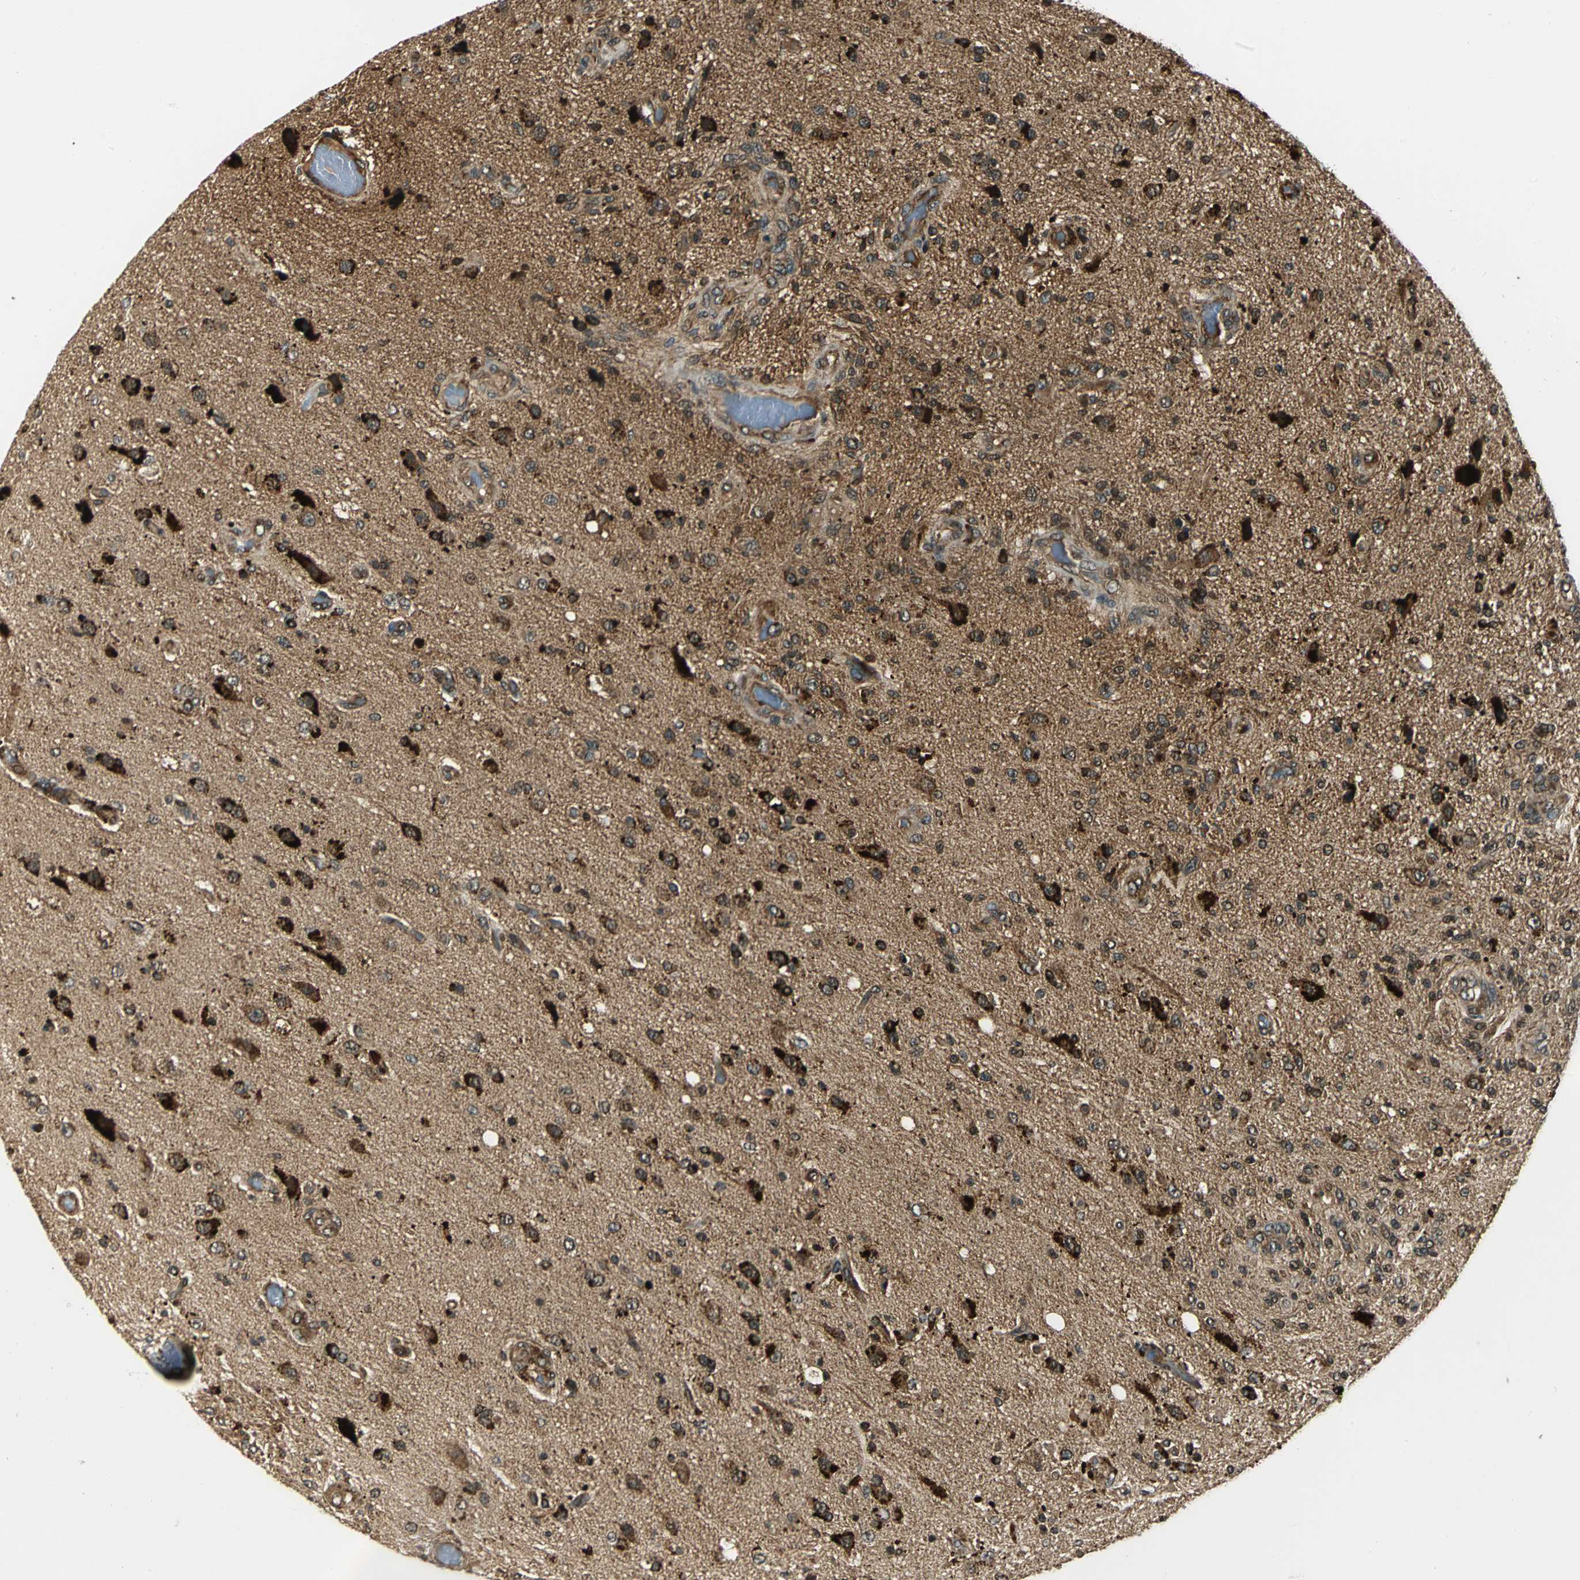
{"staining": {"intensity": "strong", "quantity": ">75%", "location": "cytoplasmic/membranous,nuclear"}, "tissue": "glioma", "cell_type": "Tumor cells", "image_type": "cancer", "snomed": [{"axis": "morphology", "description": "Normal tissue, NOS"}, {"axis": "morphology", "description": "Glioma, malignant, High grade"}, {"axis": "topography", "description": "Cerebral cortex"}], "caption": "Approximately >75% of tumor cells in glioma reveal strong cytoplasmic/membranous and nuclear protein expression as visualized by brown immunohistochemical staining.", "gene": "PPP1R13L", "patient": {"sex": "male", "age": 77}}